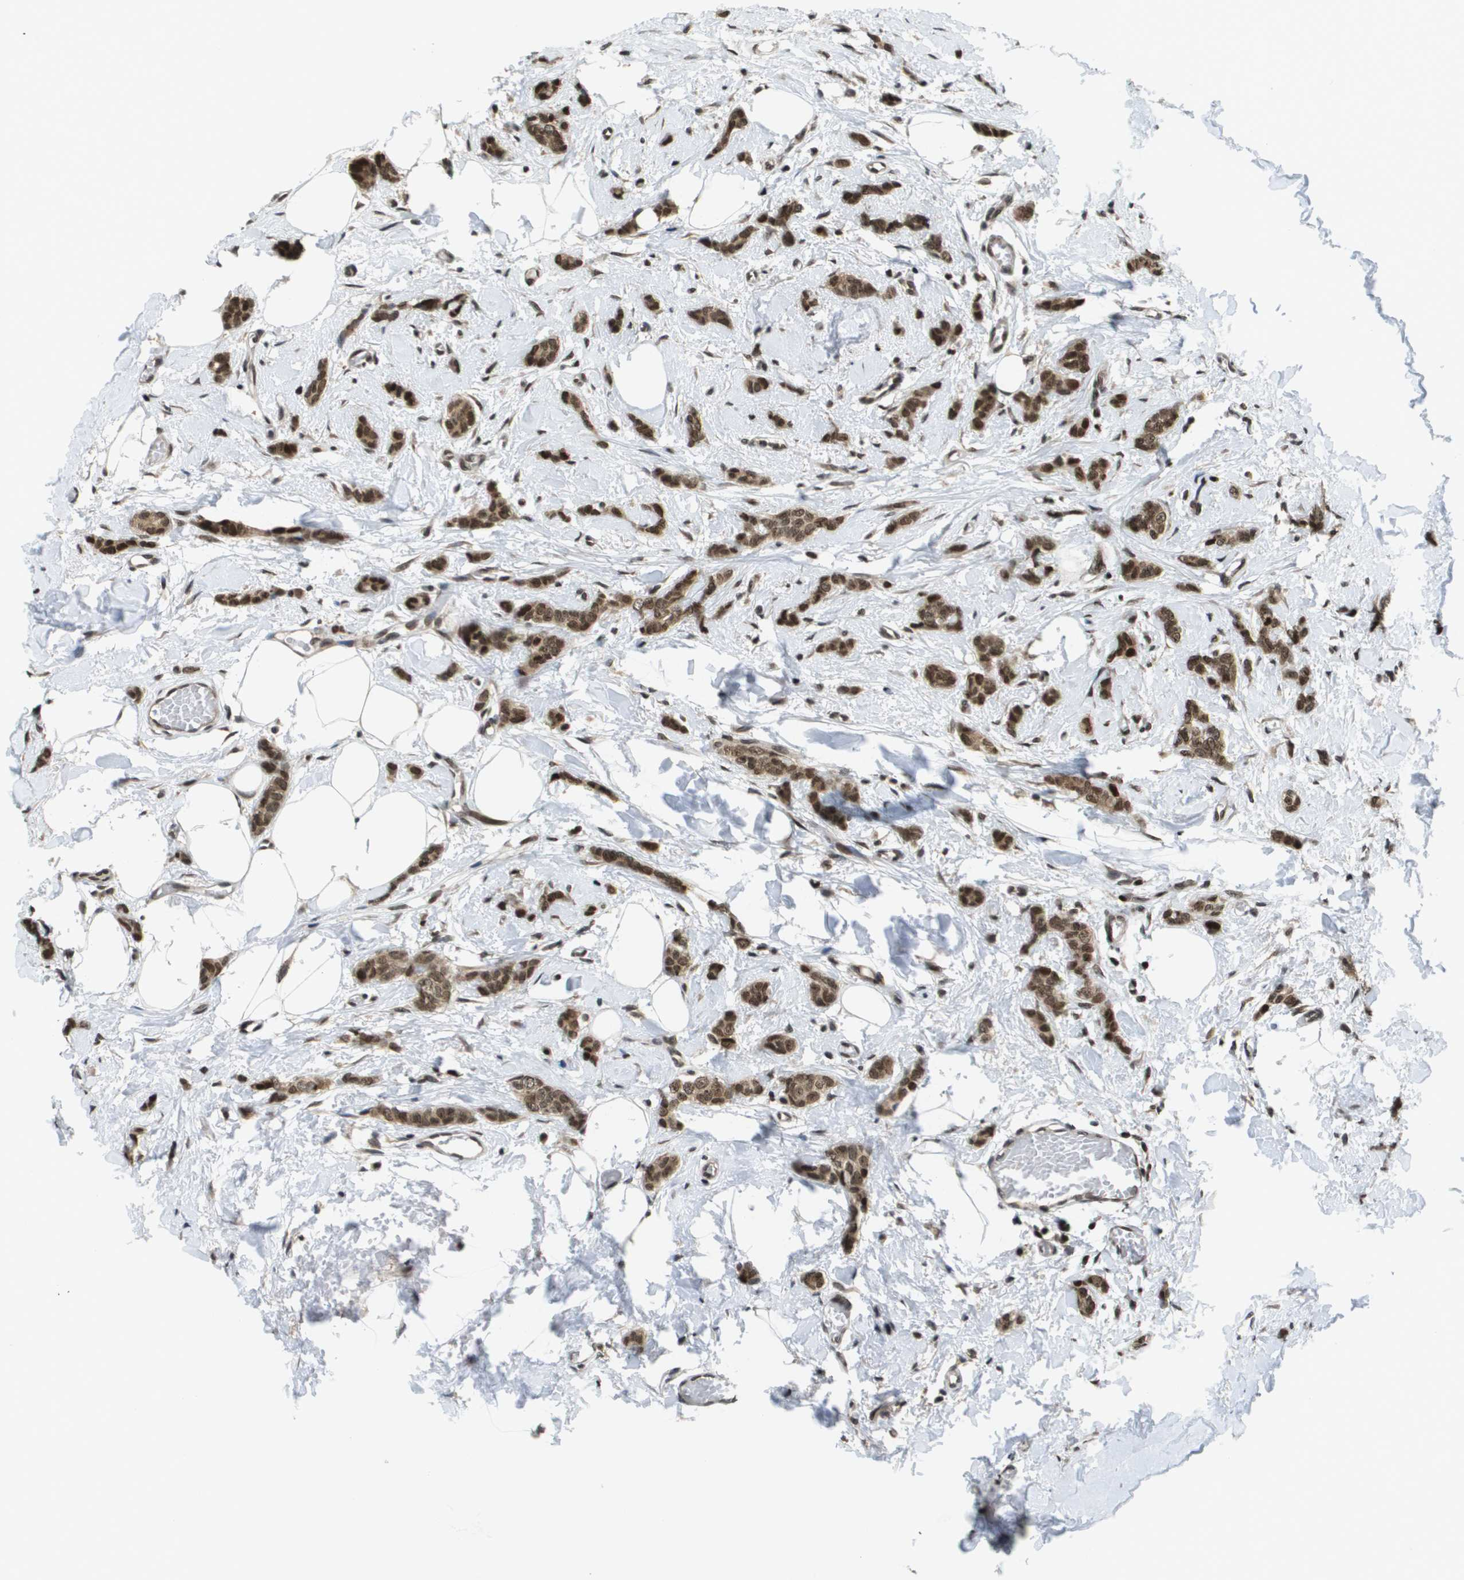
{"staining": {"intensity": "moderate", "quantity": ">75%", "location": "cytoplasmic/membranous,nuclear"}, "tissue": "breast cancer", "cell_type": "Tumor cells", "image_type": "cancer", "snomed": [{"axis": "morphology", "description": "Lobular carcinoma"}, {"axis": "topography", "description": "Skin"}, {"axis": "topography", "description": "Breast"}], "caption": "Immunohistochemistry (DAB) staining of human breast lobular carcinoma reveals moderate cytoplasmic/membranous and nuclear protein staining in approximately >75% of tumor cells. The protein of interest is stained brown, and the nuclei are stained in blue (DAB IHC with brightfield microscopy, high magnification).", "gene": "RECQL4", "patient": {"sex": "female", "age": 46}}